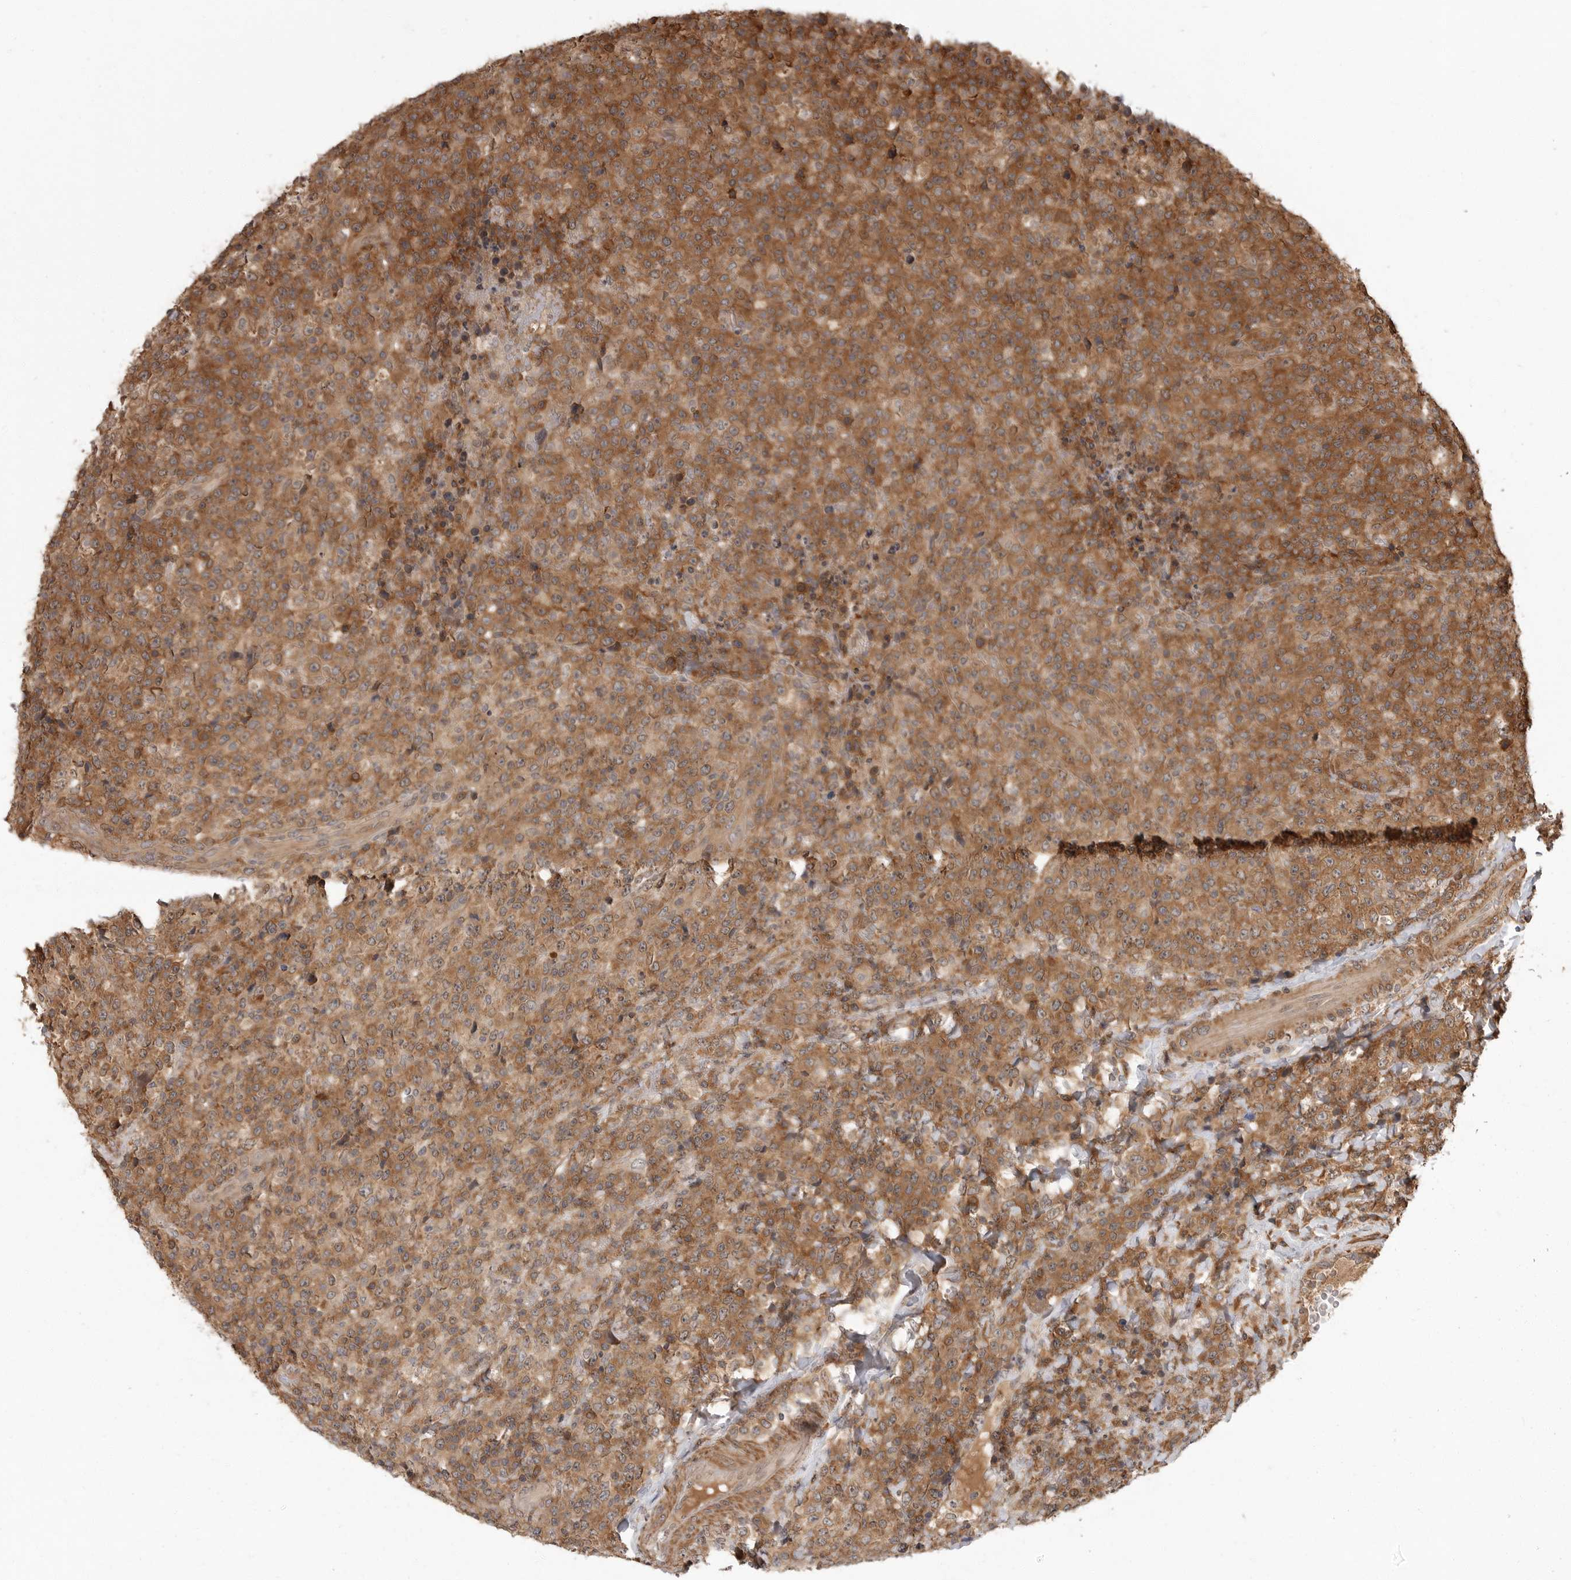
{"staining": {"intensity": "moderate", "quantity": ">75%", "location": "cytoplasmic/membranous"}, "tissue": "lymphoma", "cell_type": "Tumor cells", "image_type": "cancer", "snomed": [{"axis": "morphology", "description": "Malignant lymphoma, non-Hodgkin's type, High grade"}, {"axis": "topography", "description": "Lymph node"}], "caption": "The immunohistochemical stain shows moderate cytoplasmic/membranous staining in tumor cells of lymphoma tissue.", "gene": "ERN1", "patient": {"sex": "male", "age": 13}}